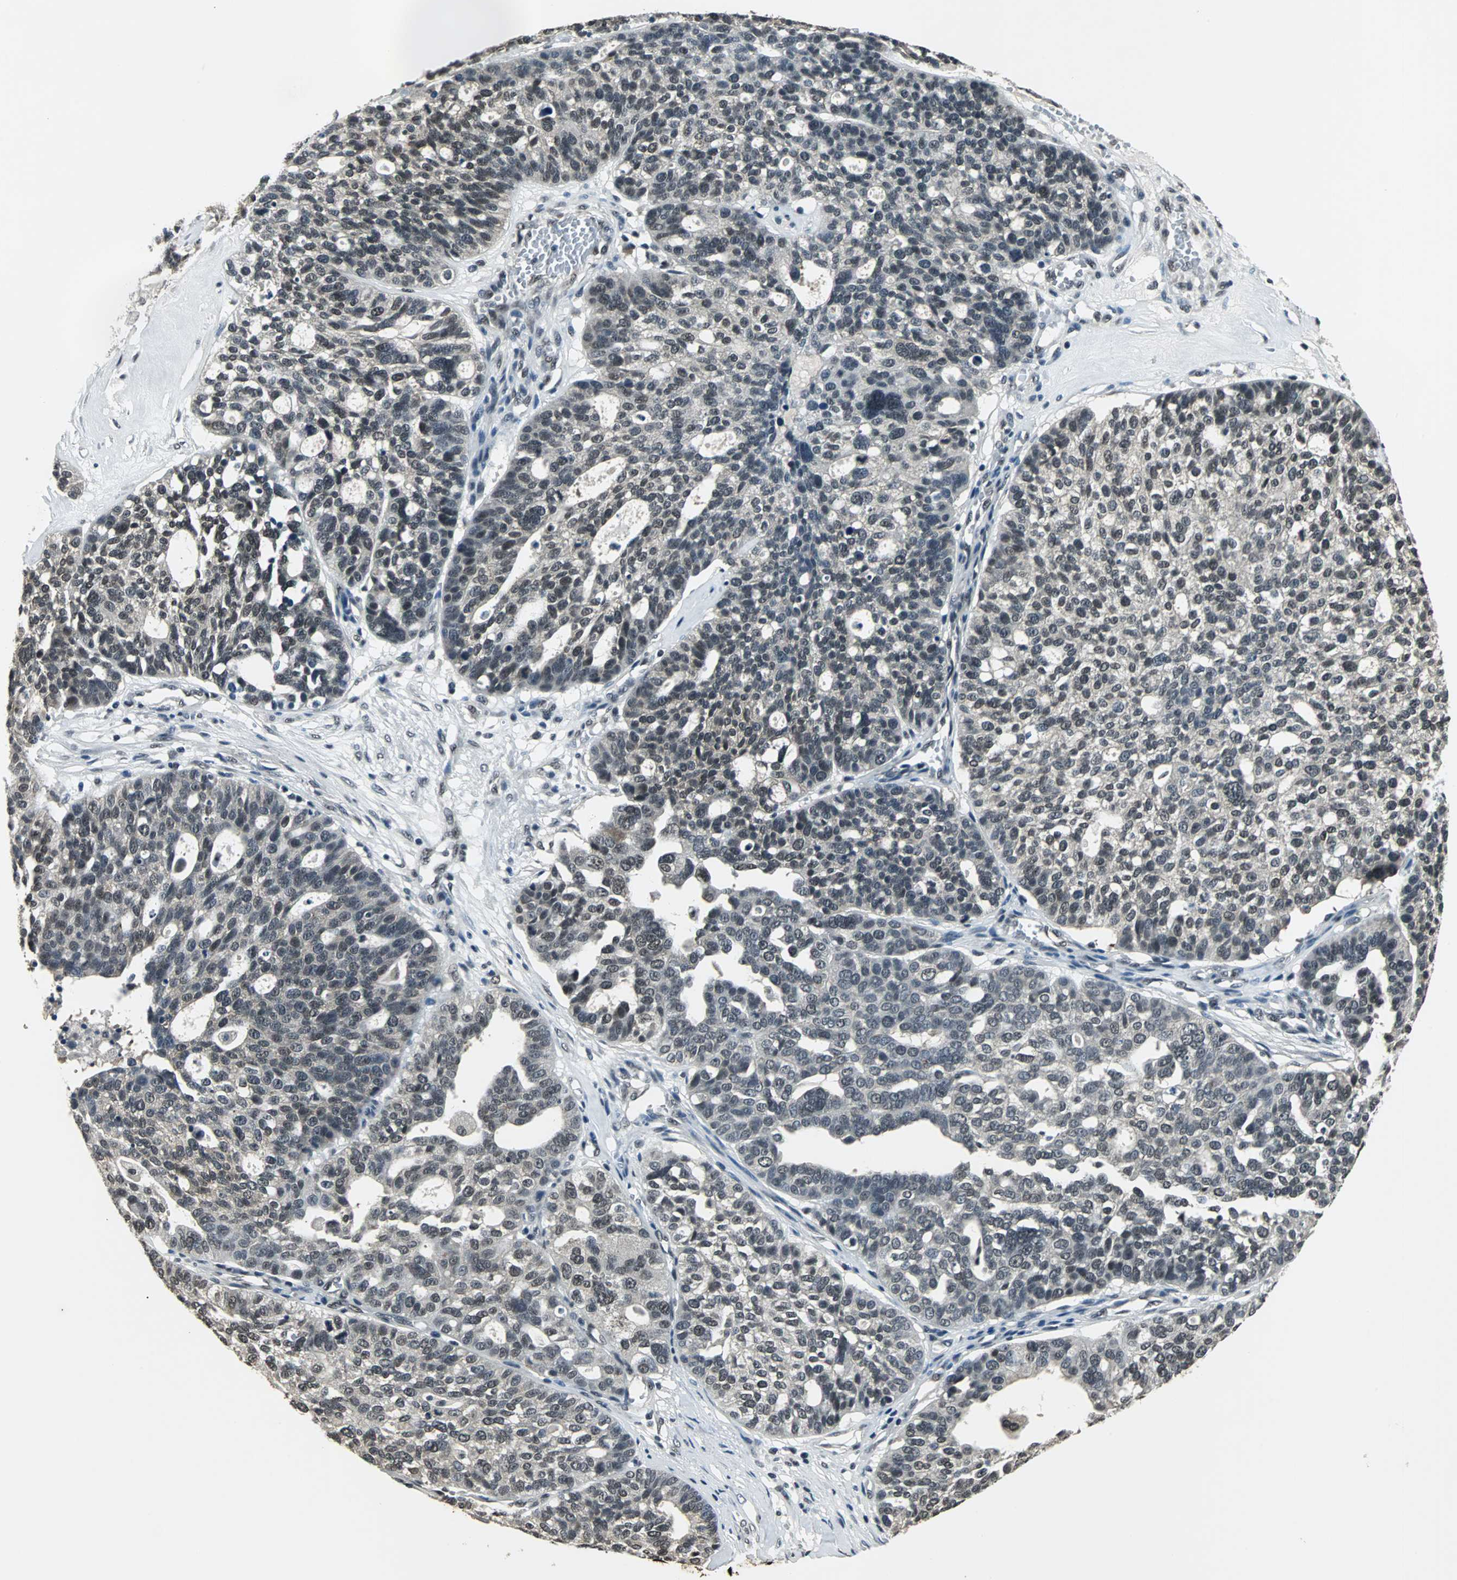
{"staining": {"intensity": "moderate", "quantity": "<25%", "location": "nuclear"}, "tissue": "ovarian cancer", "cell_type": "Tumor cells", "image_type": "cancer", "snomed": [{"axis": "morphology", "description": "Cystadenocarcinoma, serous, NOS"}, {"axis": "topography", "description": "Ovary"}], "caption": "DAB (3,3'-diaminobenzidine) immunohistochemical staining of human ovarian cancer demonstrates moderate nuclear protein expression in about <25% of tumor cells.", "gene": "RBM14", "patient": {"sex": "female", "age": 59}}